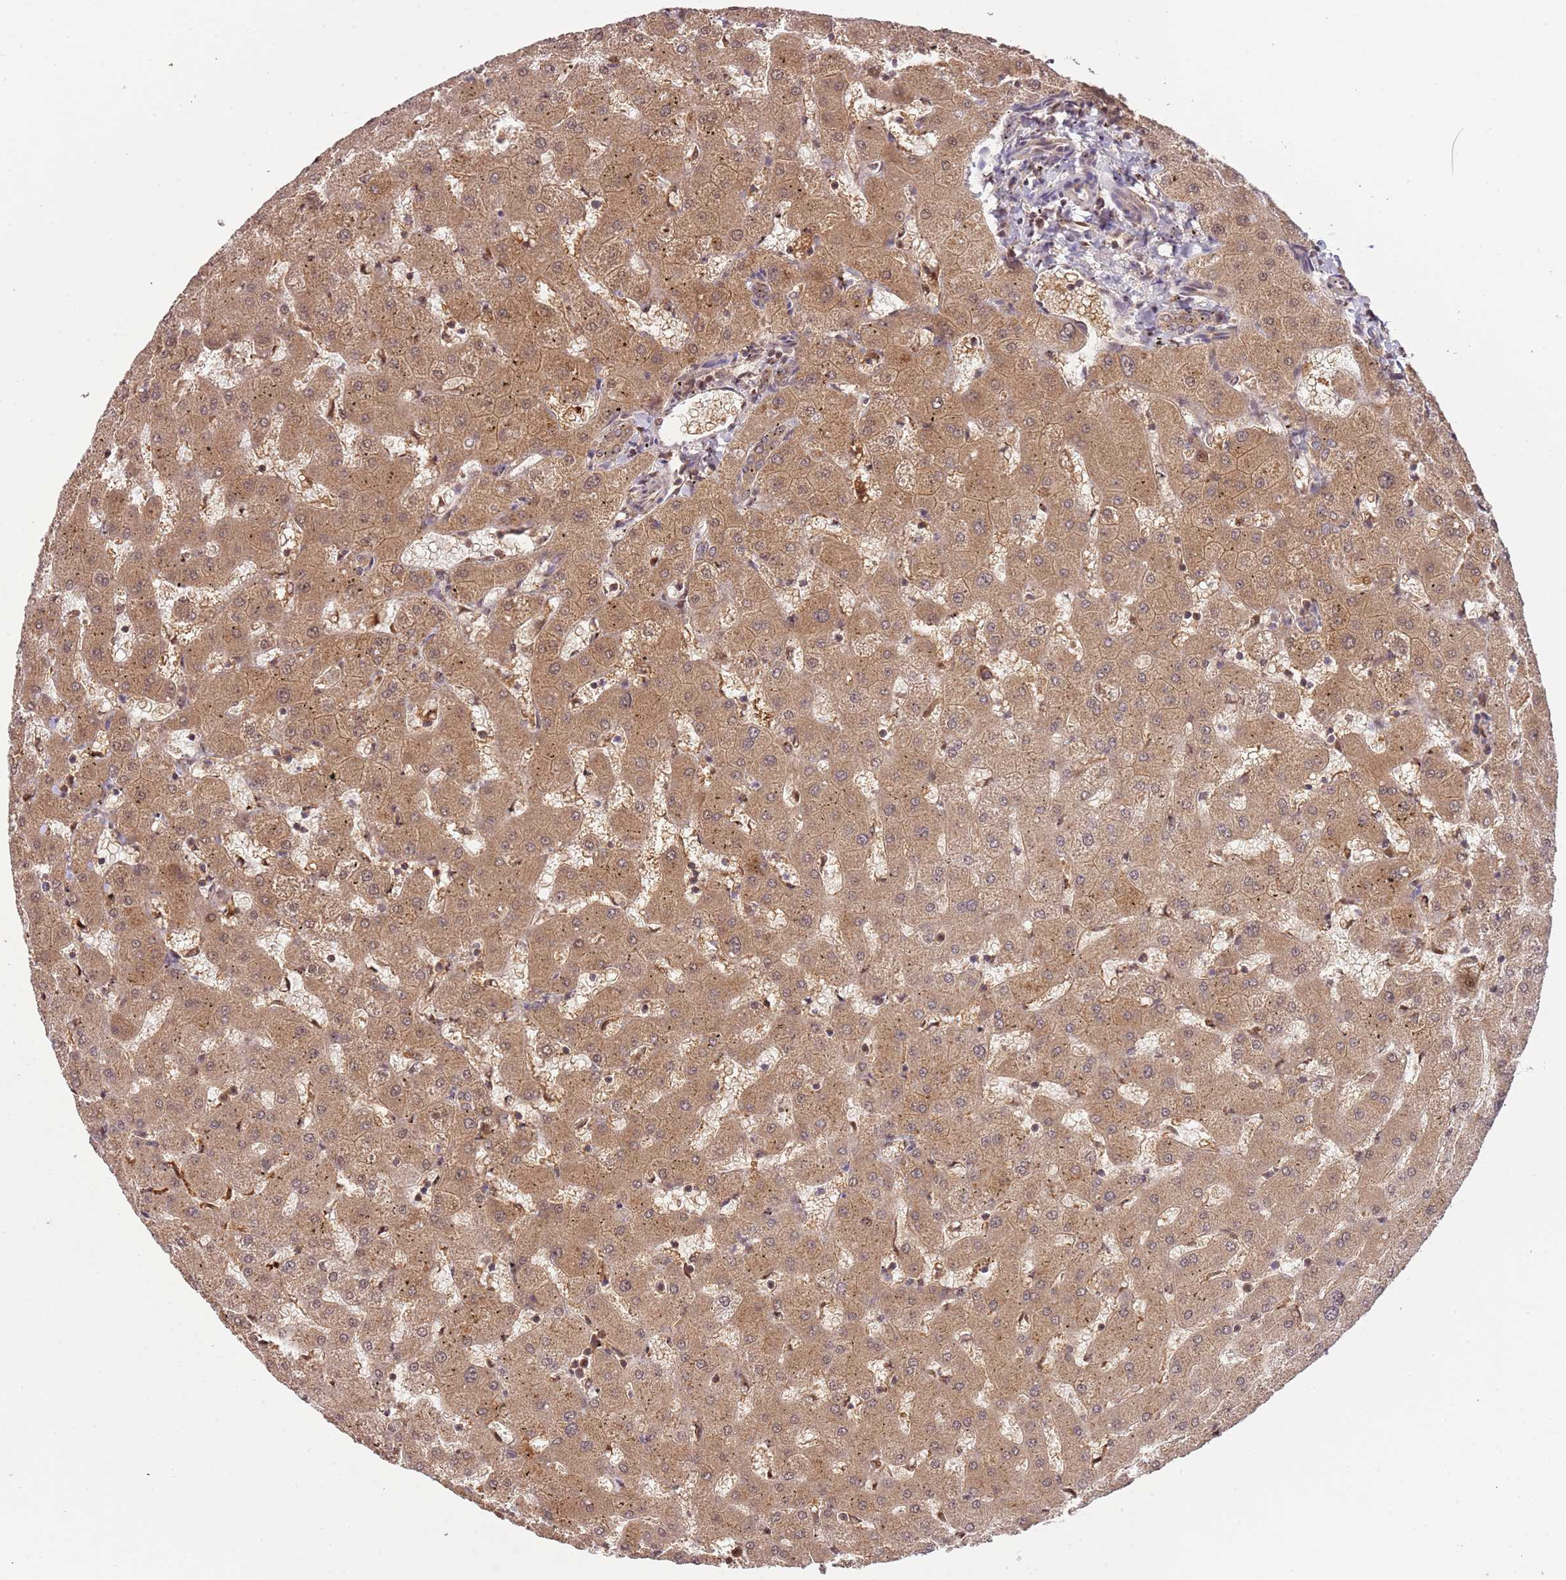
{"staining": {"intensity": "weak", "quantity": ">75%", "location": "cytoplasmic/membranous"}, "tissue": "liver", "cell_type": "Cholangiocytes", "image_type": "normal", "snomed": [{"axis": "morphology", "description": "Normal tissue, NOS"}, {"axis": "topography", "description": "Liver"}], "caption": "Immunohistochemical staining of normal human liver reveals >75% levels of weak cytoplasmic/membranous protein expression in approximately >75% of cholangiocytes. (brown staining indicates protein expression, while blue staining denotes nuclei).", "gene": "PLSCR5", "patient": {"sex": "female", "age": 63}}